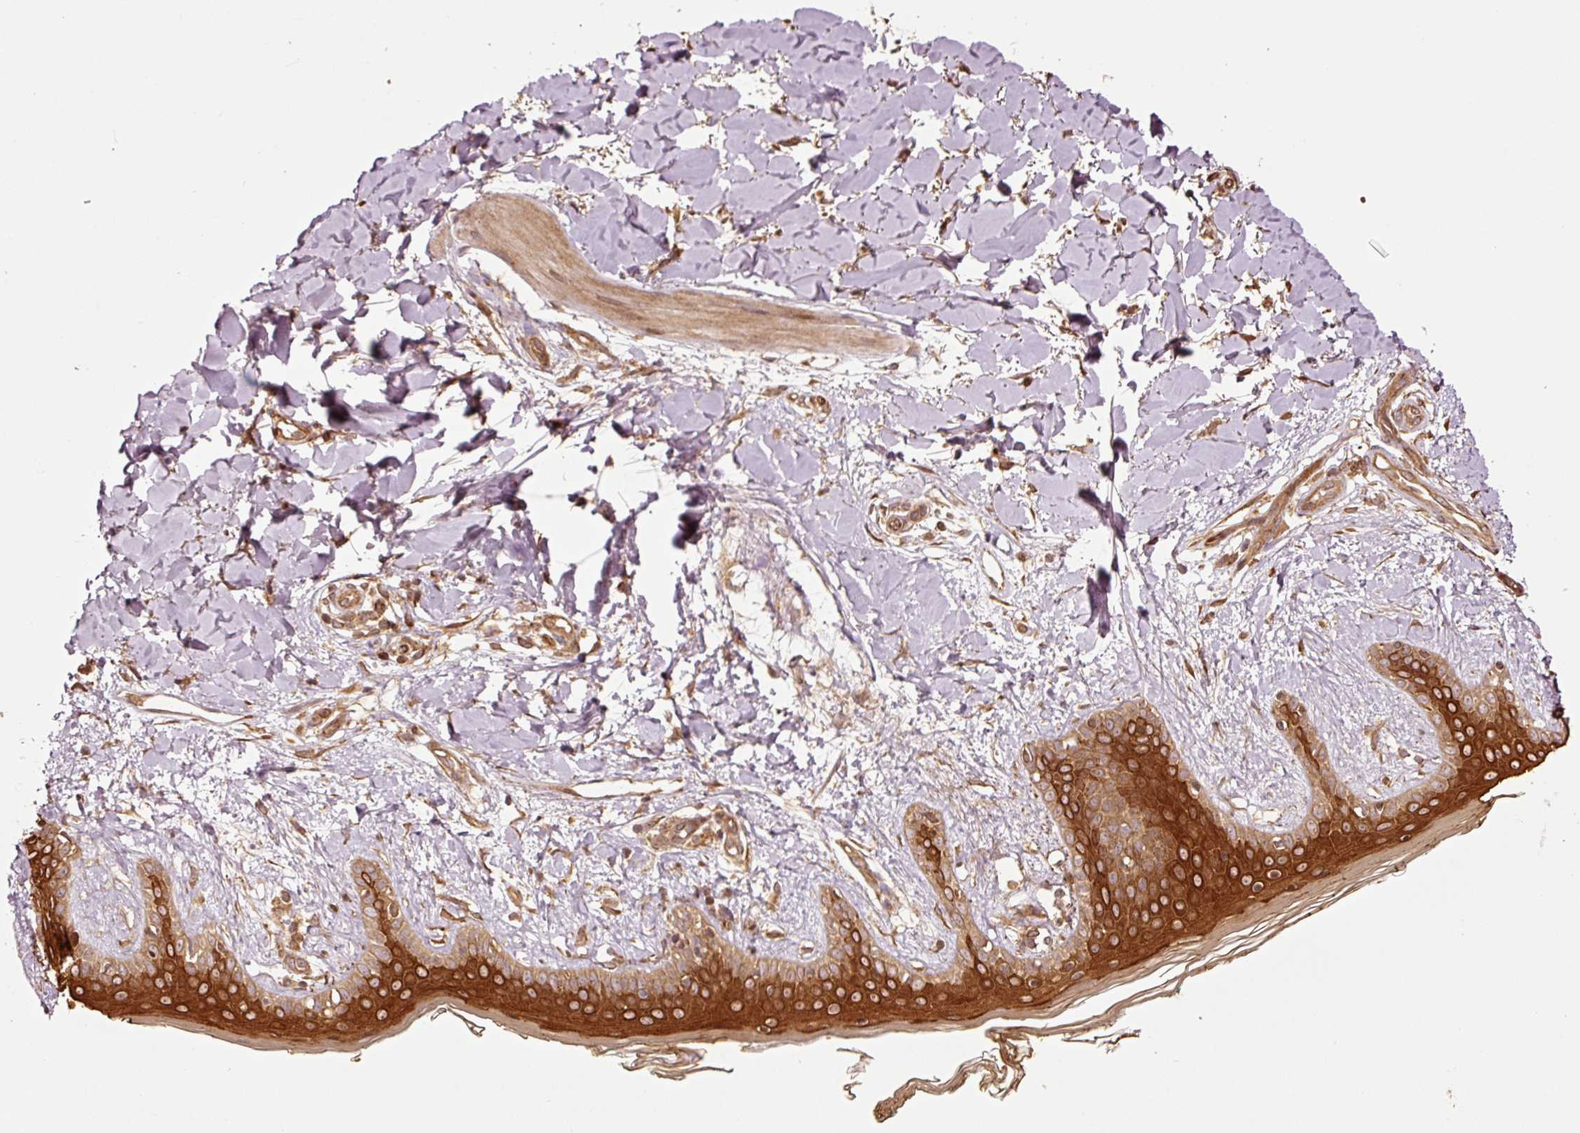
{"staining": {"intensity": "strong", "quantity": ">75%", "location": "cytoplasmic/membranous"}, "tissue": "skin", "cell_type": "Fibroblasts", "image_type": "normal", "snomed": [{"axis": "morphology", "description": "Normal tissue, NOS"}, {"axis": "topography", "description": "Skin"}], "caption": "This photomicrograph shows IHC staining of benign skin, with high strong cytoplasmic/membranous positivity in about >75% of fibroblasts.", "gene": "OXER1", "patient": {"sex": "female", "age": 34}}